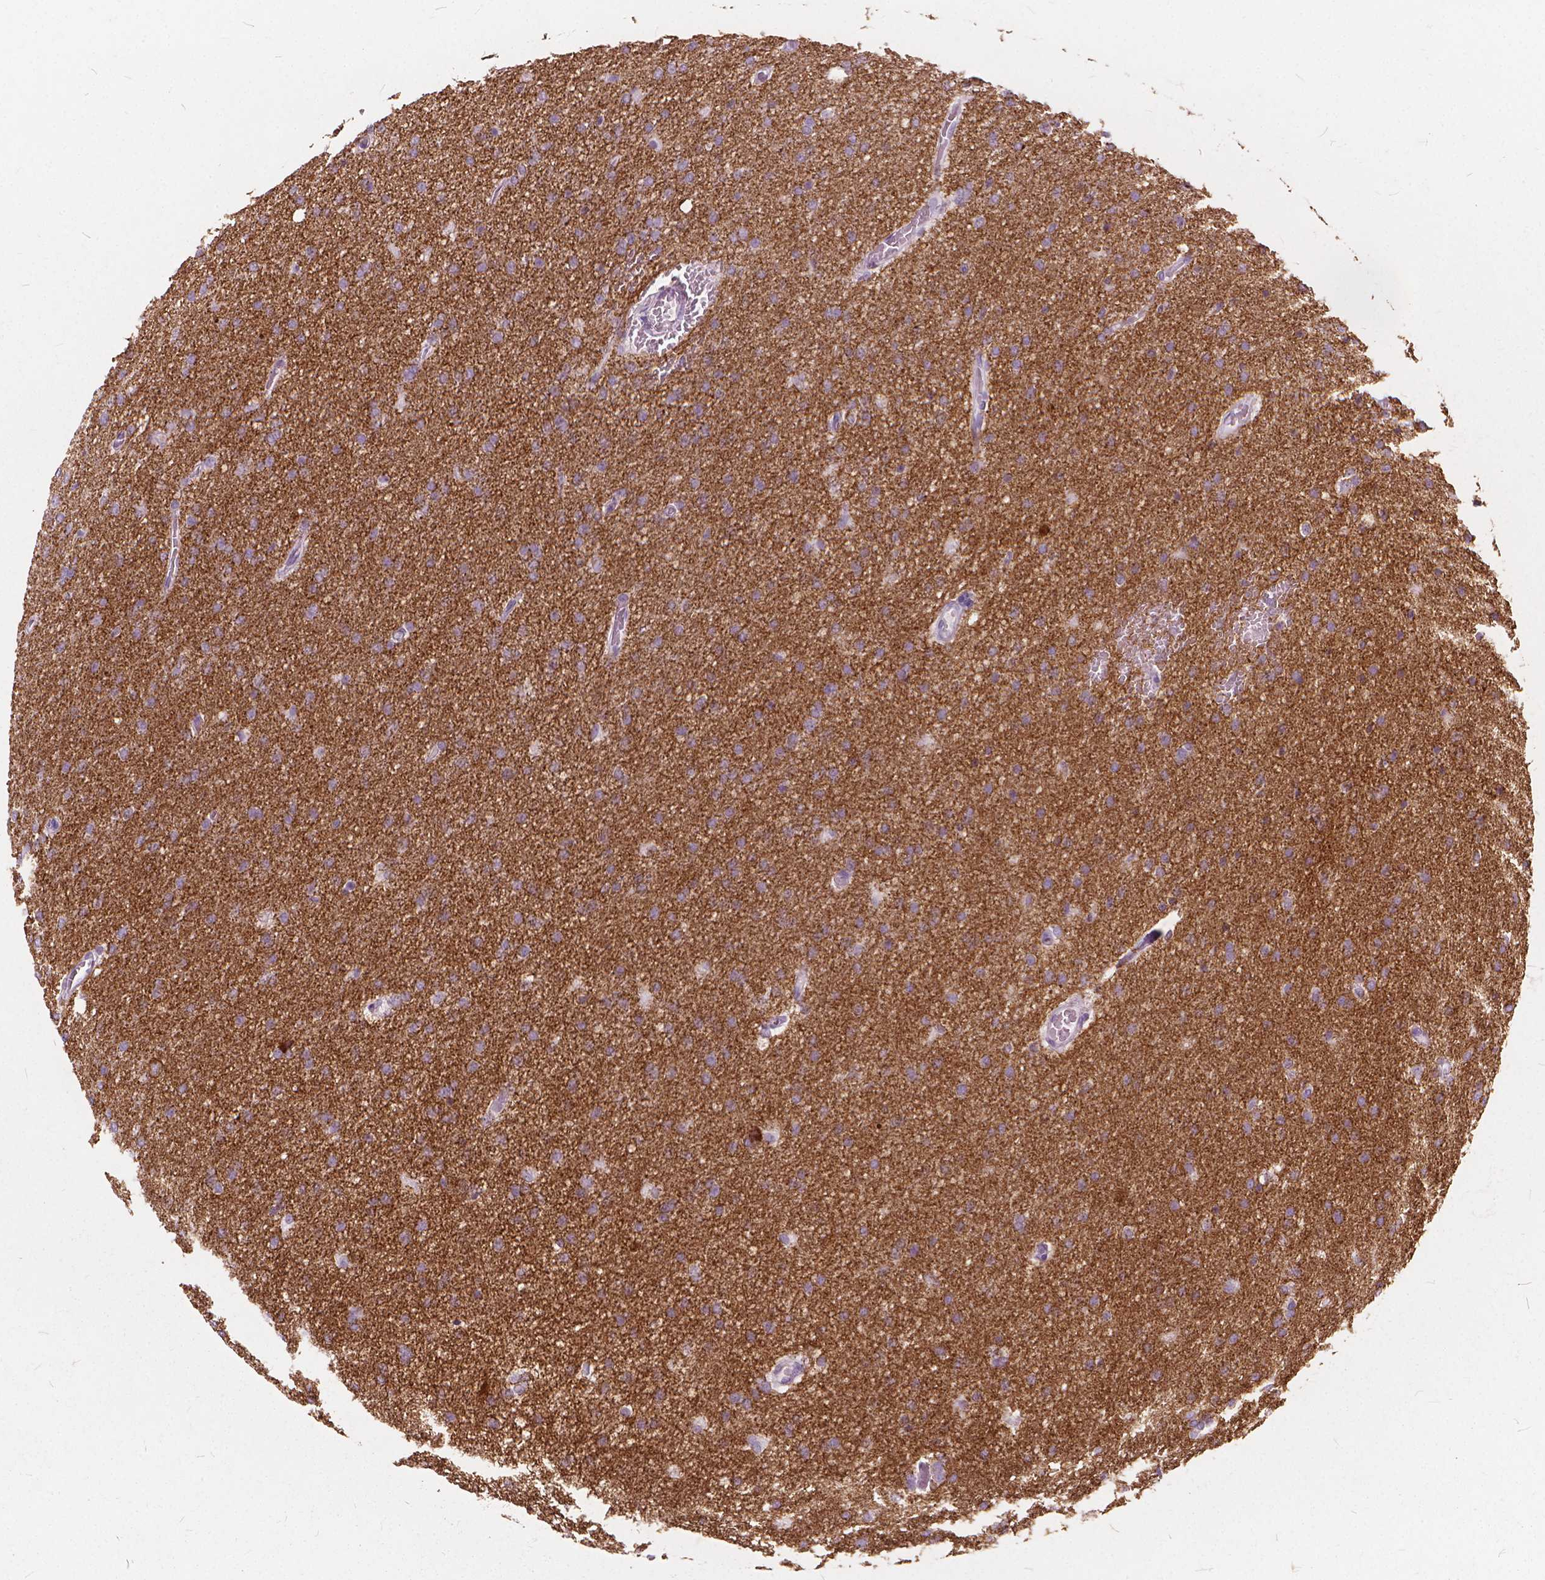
{"staining": {"intensity": "weak", "quantity": "<25%", "location": "cytoplasmic/membranous"}, "tissue": "glioma", "cell_type": "Tumor cells", "image_type": "cancer", "snomed": [{"axis": "morphology", "description": "Glioma, malignant, High grade"}, {"axis": "topography", "description": "Cerebral cortex"}], "caption": "An image of human glioma is negative for staining in tumor cells. Brightfield microscopy of IHC stained with DAB (brown) and hematoxylin (blue), captured at high magnification.", "gene": "DNM1", "patient": {"sex": "male", "age": 70}}